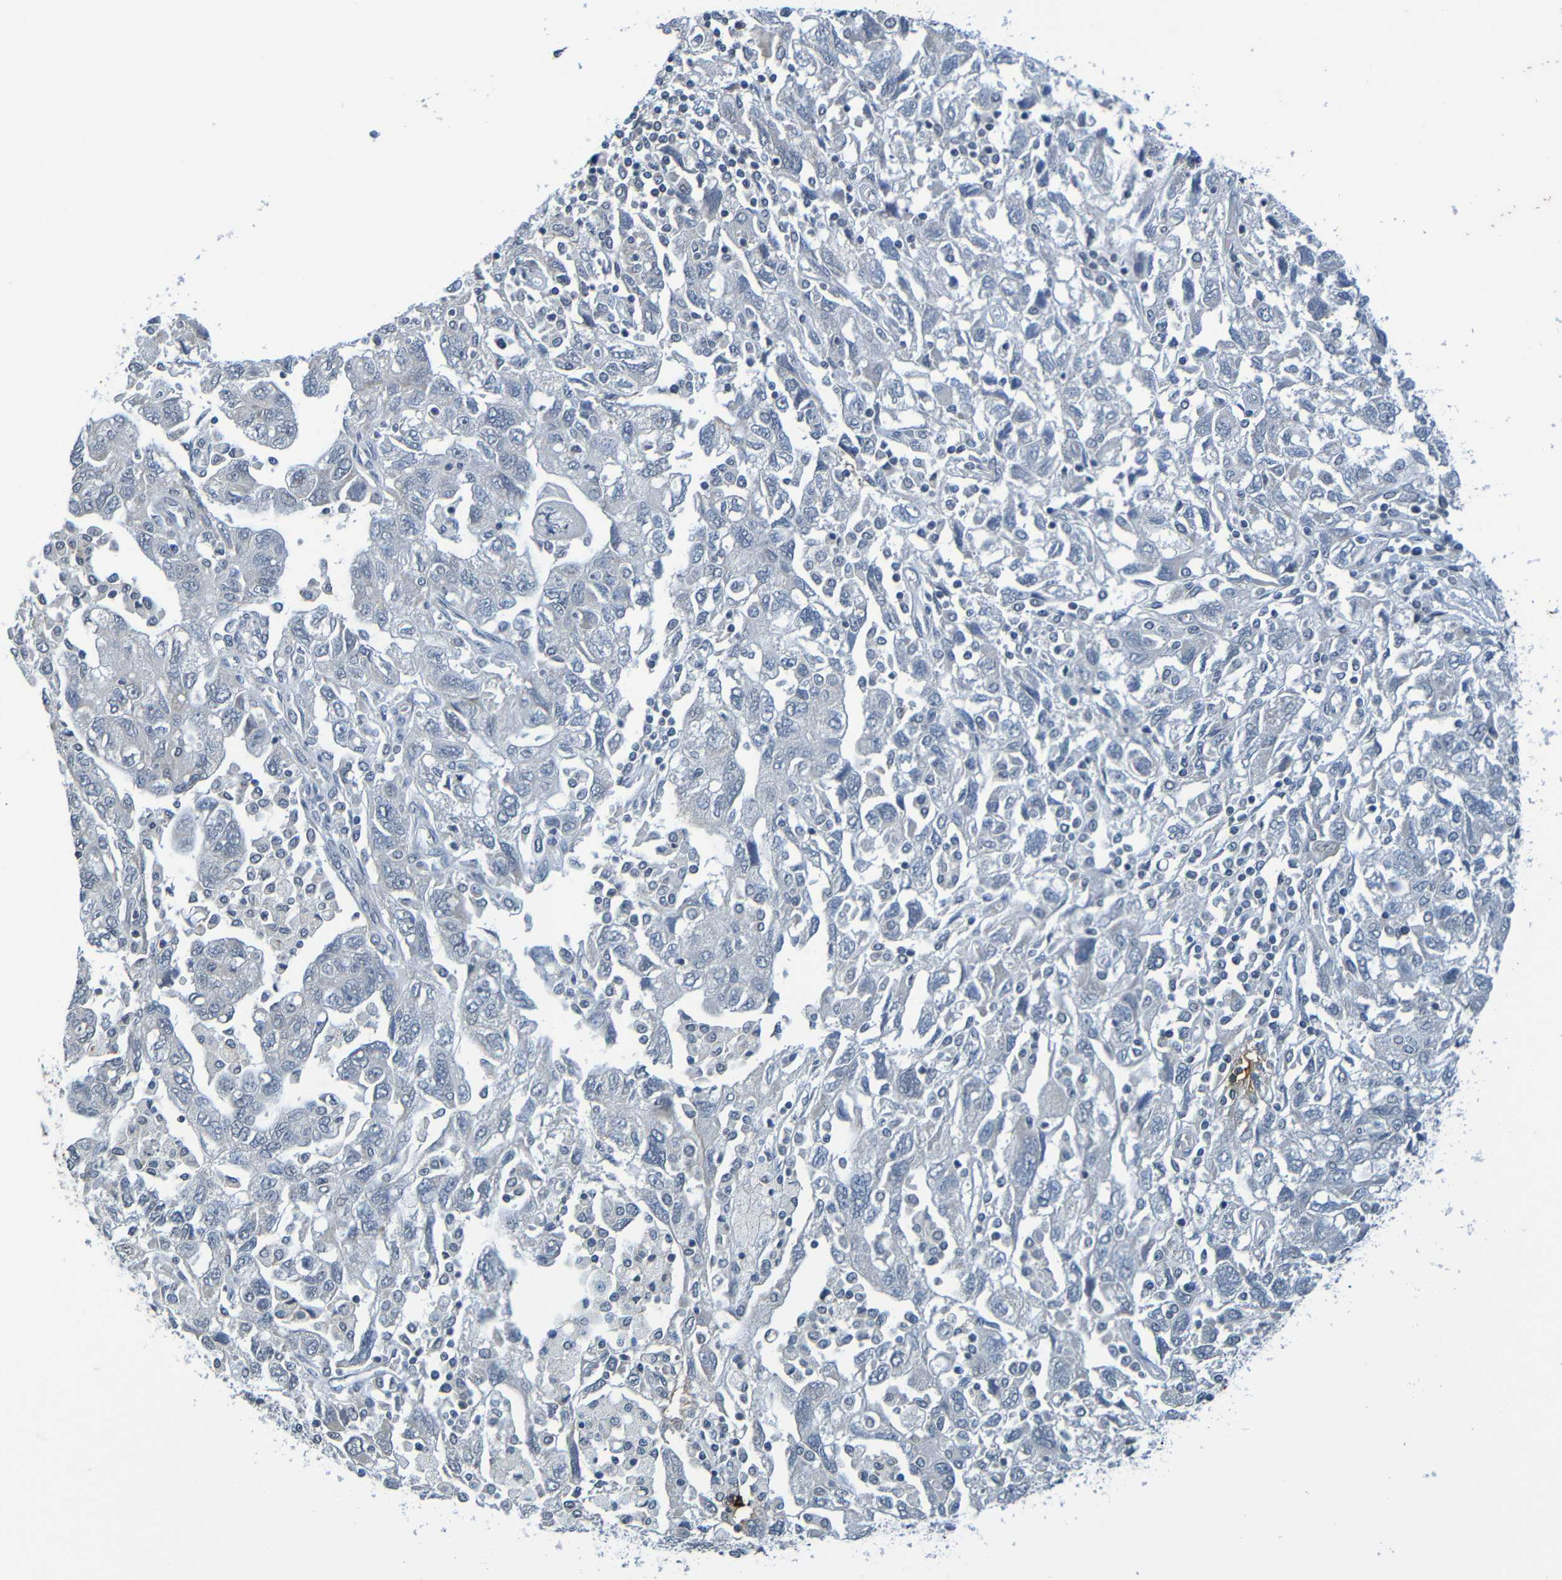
{"staining": {"intensity": "negative", "quantity": "none", "location": "none"}, "tissue": "ovarian cancer", "cell_type": "Tumor cells", "image_type": "cancer", "snomed": [{"axis": "morphology", "description": "Carcinoma, NOS"}, {"axis": "morphology", "description": "Cystadenocarcinoma, serous, NOS"}, {"axis": "topography", "description": "Ovary"}], "caption": "IHC histopathology image of ovarian cancer (serous cystadenocarcinoma) stained for a protein (brown), which shows no staining in tumor cells.", "gene": "C3AR1", "patient": {"sex": "female", "age": 69}}